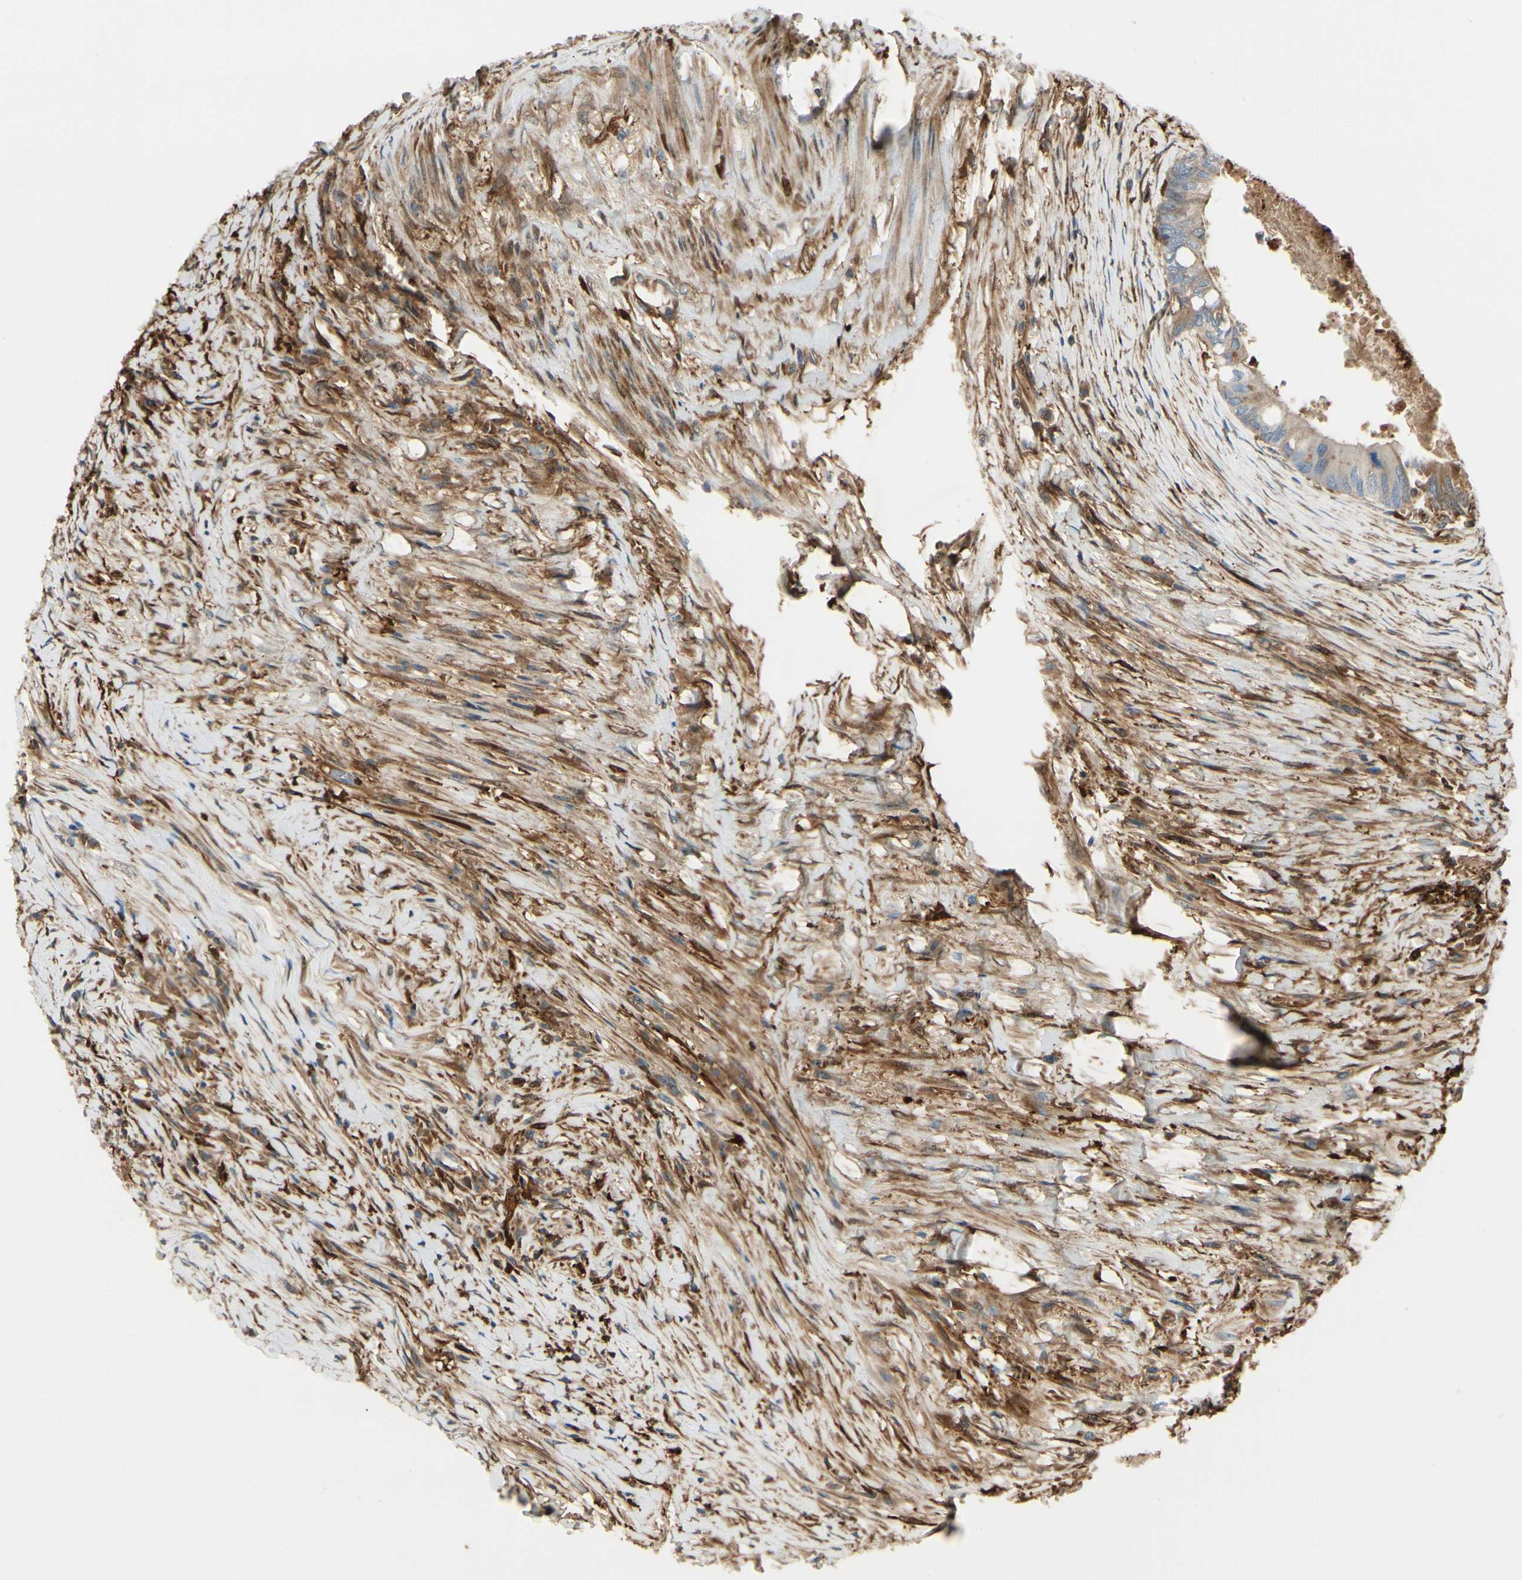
{"staining": {"intensity": "moderate", "quantity": "25%-75%", "location": "cytoplasmic/membranous"}, "tissue": "colorectal cancer", "cell_type": "Tumor cells", "image_type": "cancer", "snomed": [{"axis": "morphology", "description": "Adenocarcinoma, NOS"}, {"axis": "topography", "description": "Rectum"}], "caption": "Human adenocarcinoma (colorectal) stained for a protein (brown) reveals moderate cytoplasmic/membranous positive expression in approximately 25%-75% of tumor cells.", "gene": "FTH1", "patient": {"sex": "male", "age": 63}}